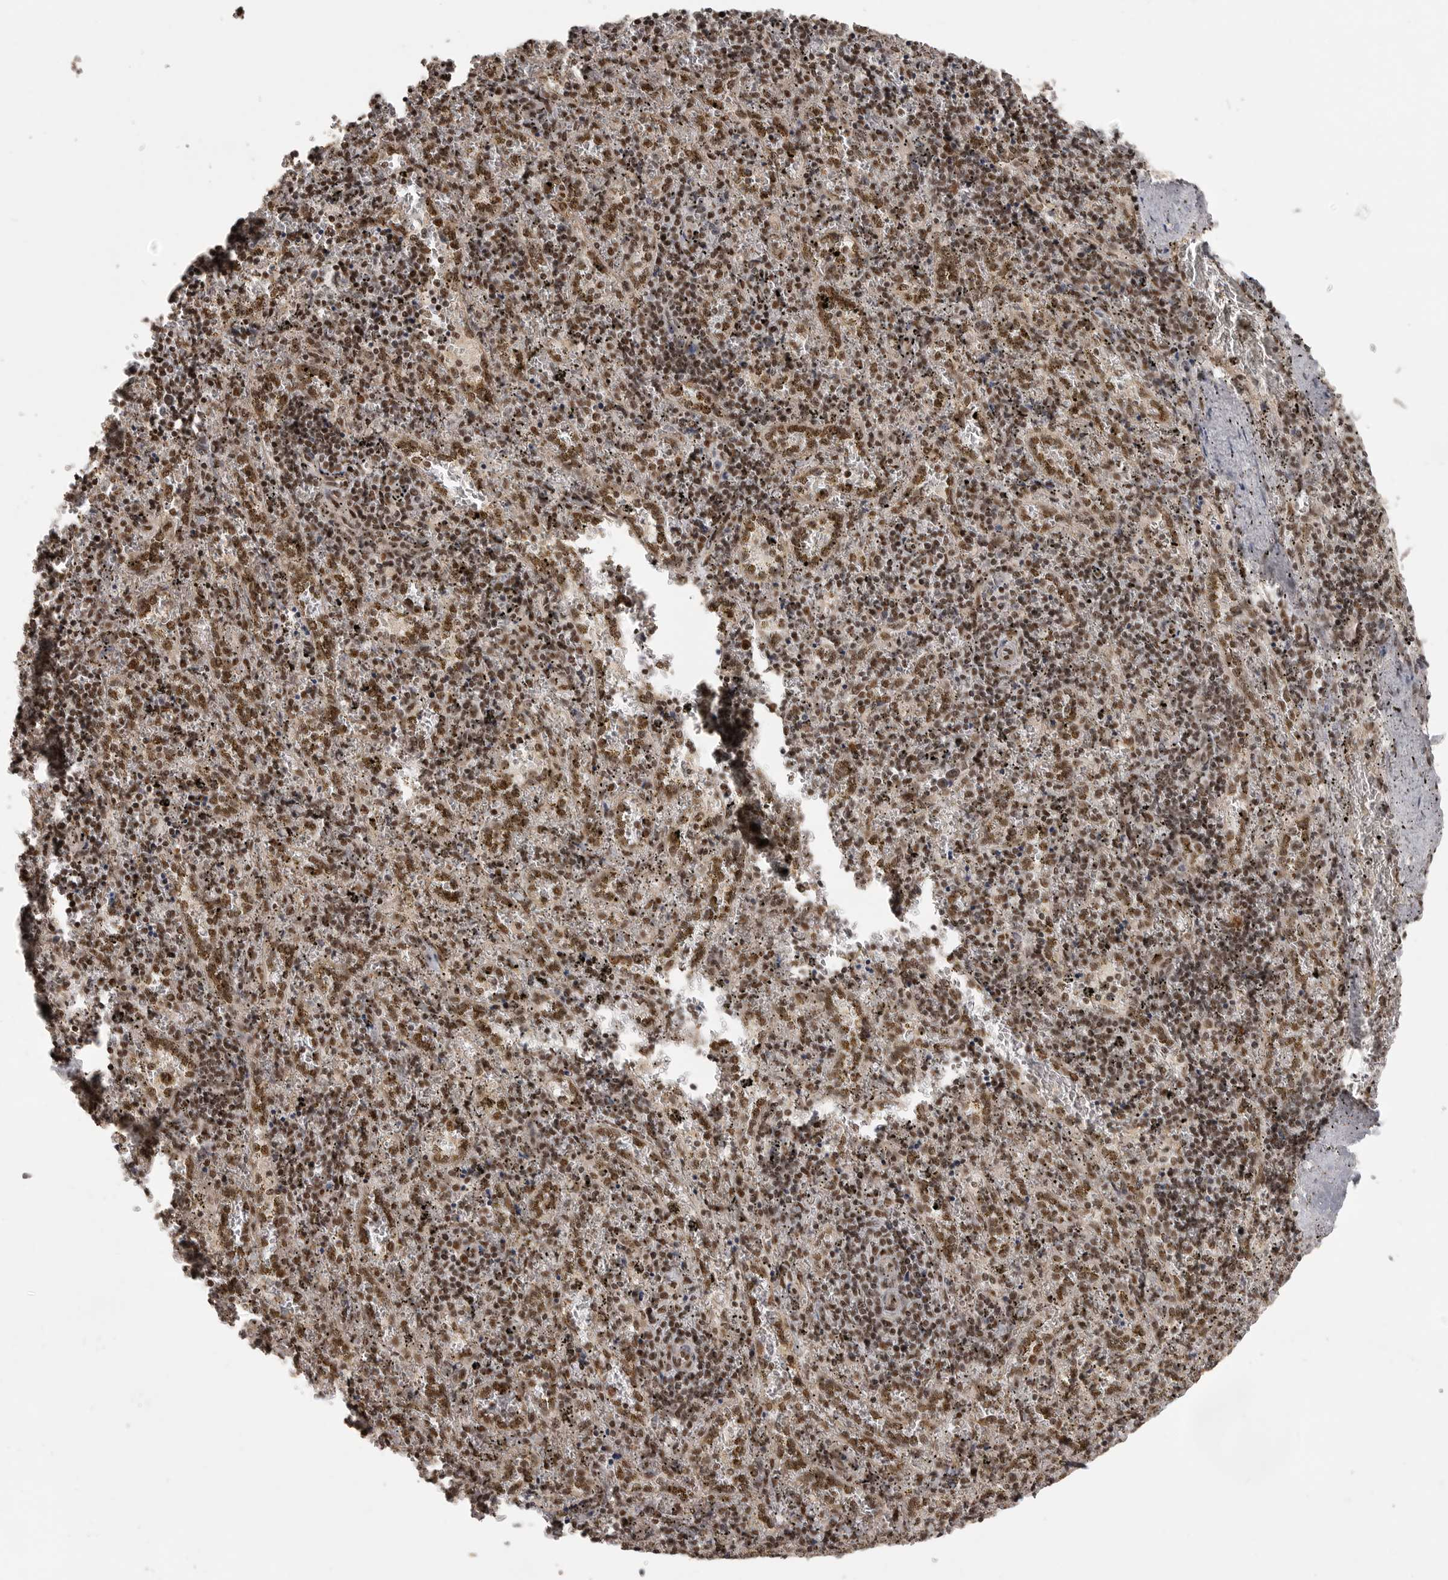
{"staining": {"intensity": "moderate", "quantity": ">75%", "location": "nuclear"}, "tissue": "spleen", "cell_type": "Cells in red pulp", "image_type": "normal", "snomed": [{"axis": "morphology", "description": "Normal tissue, NOS"}, {"axis": "topography", "description": "Spleen"}], "caption": "A micrograph showing moderate nuclear expression in approximately >75% of cells in red pulp in unremarkable spleen, as visualized by brown immunohistochemical staining.", "gene": "CBLL1", "patient": {"sex": "male", "age": 11}}